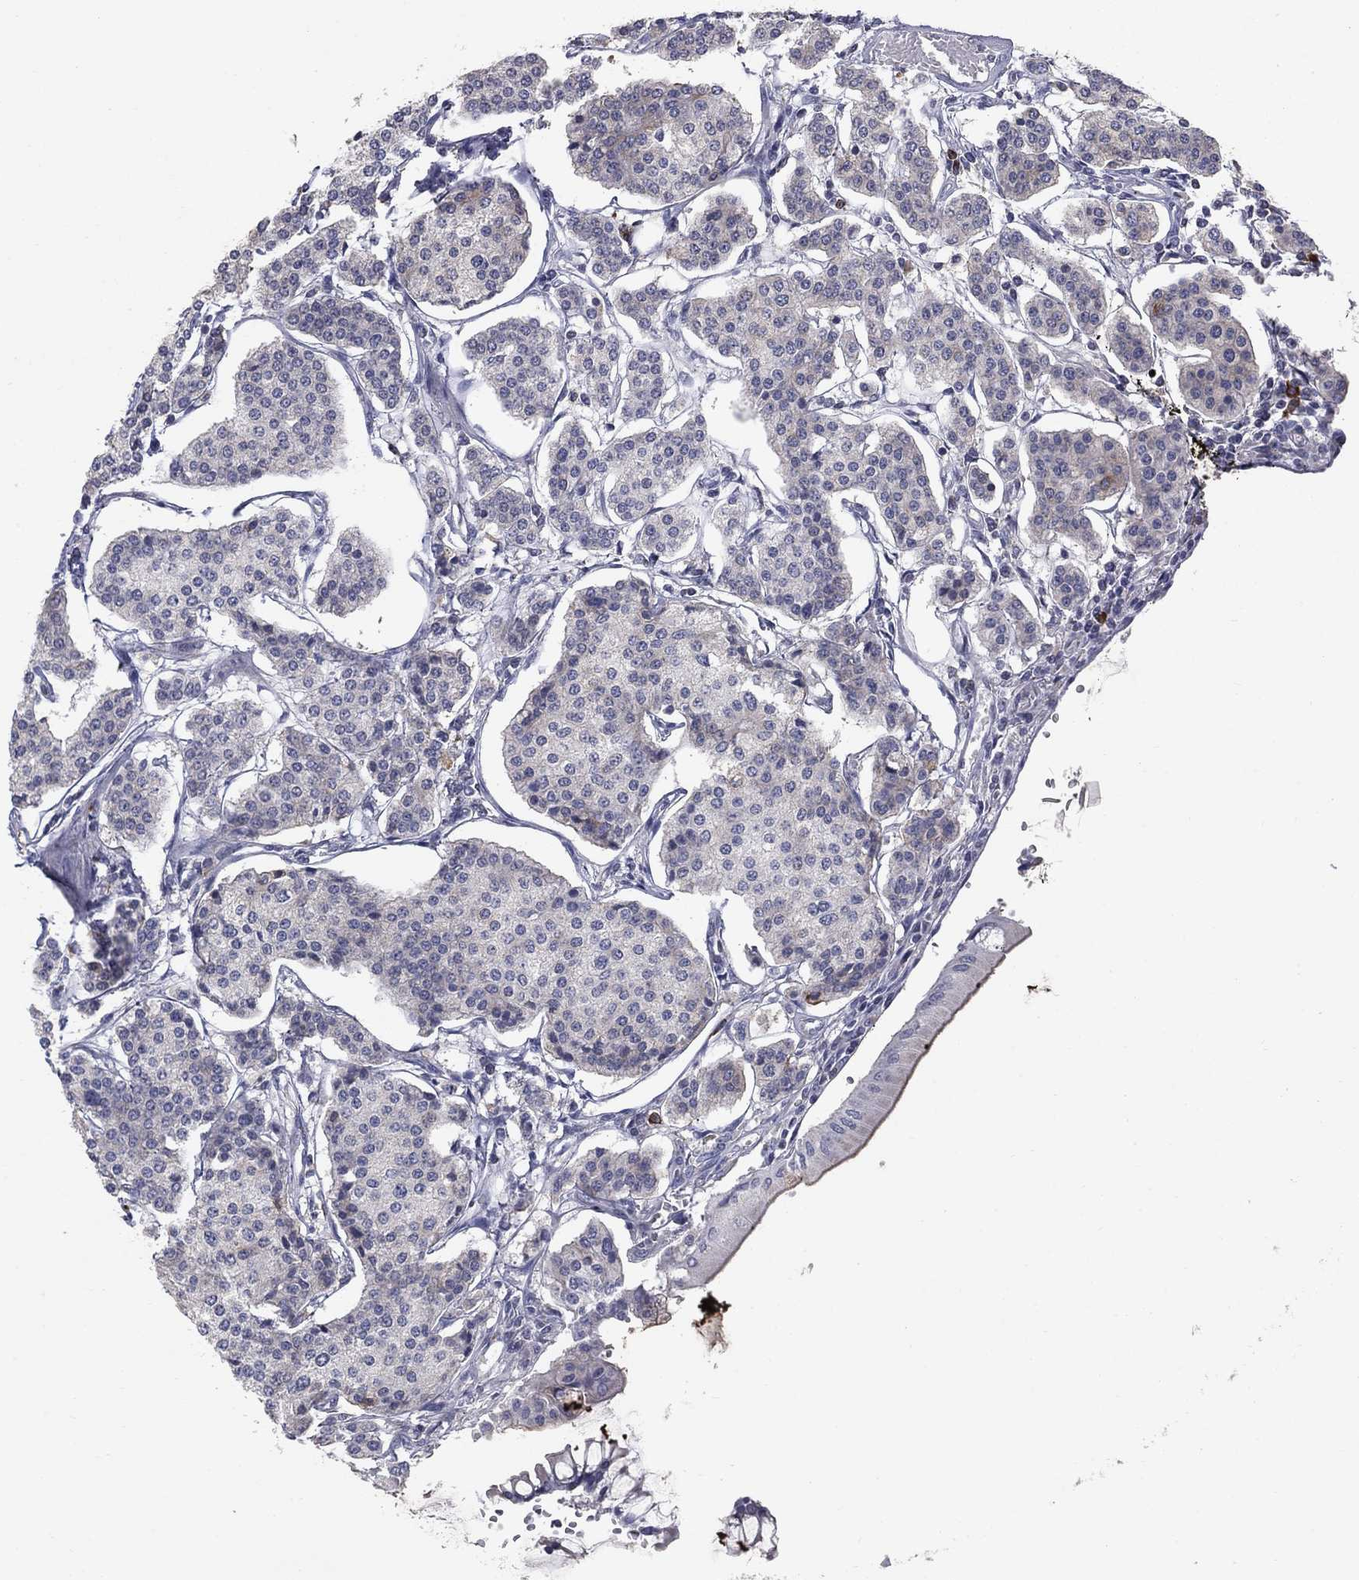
{"staining": {"intensity": "negative", "quantity": "none", "location": "none"}, "tissue": "carcinoid", "cell_type": "Tumor cells", "image_type": "cancer", "snomed": [{"axis": "morphology", "description": "Carcinoid, malignant, NOS"}, {"axis": "topography", "description": "Small intestine"}], "caption": "Protein analysis of carcinoid (malignant) exhibits no significant positivity in tumor cells.", "gene": "NTRK2", "patient": {"sex": "female", "age": 65}}